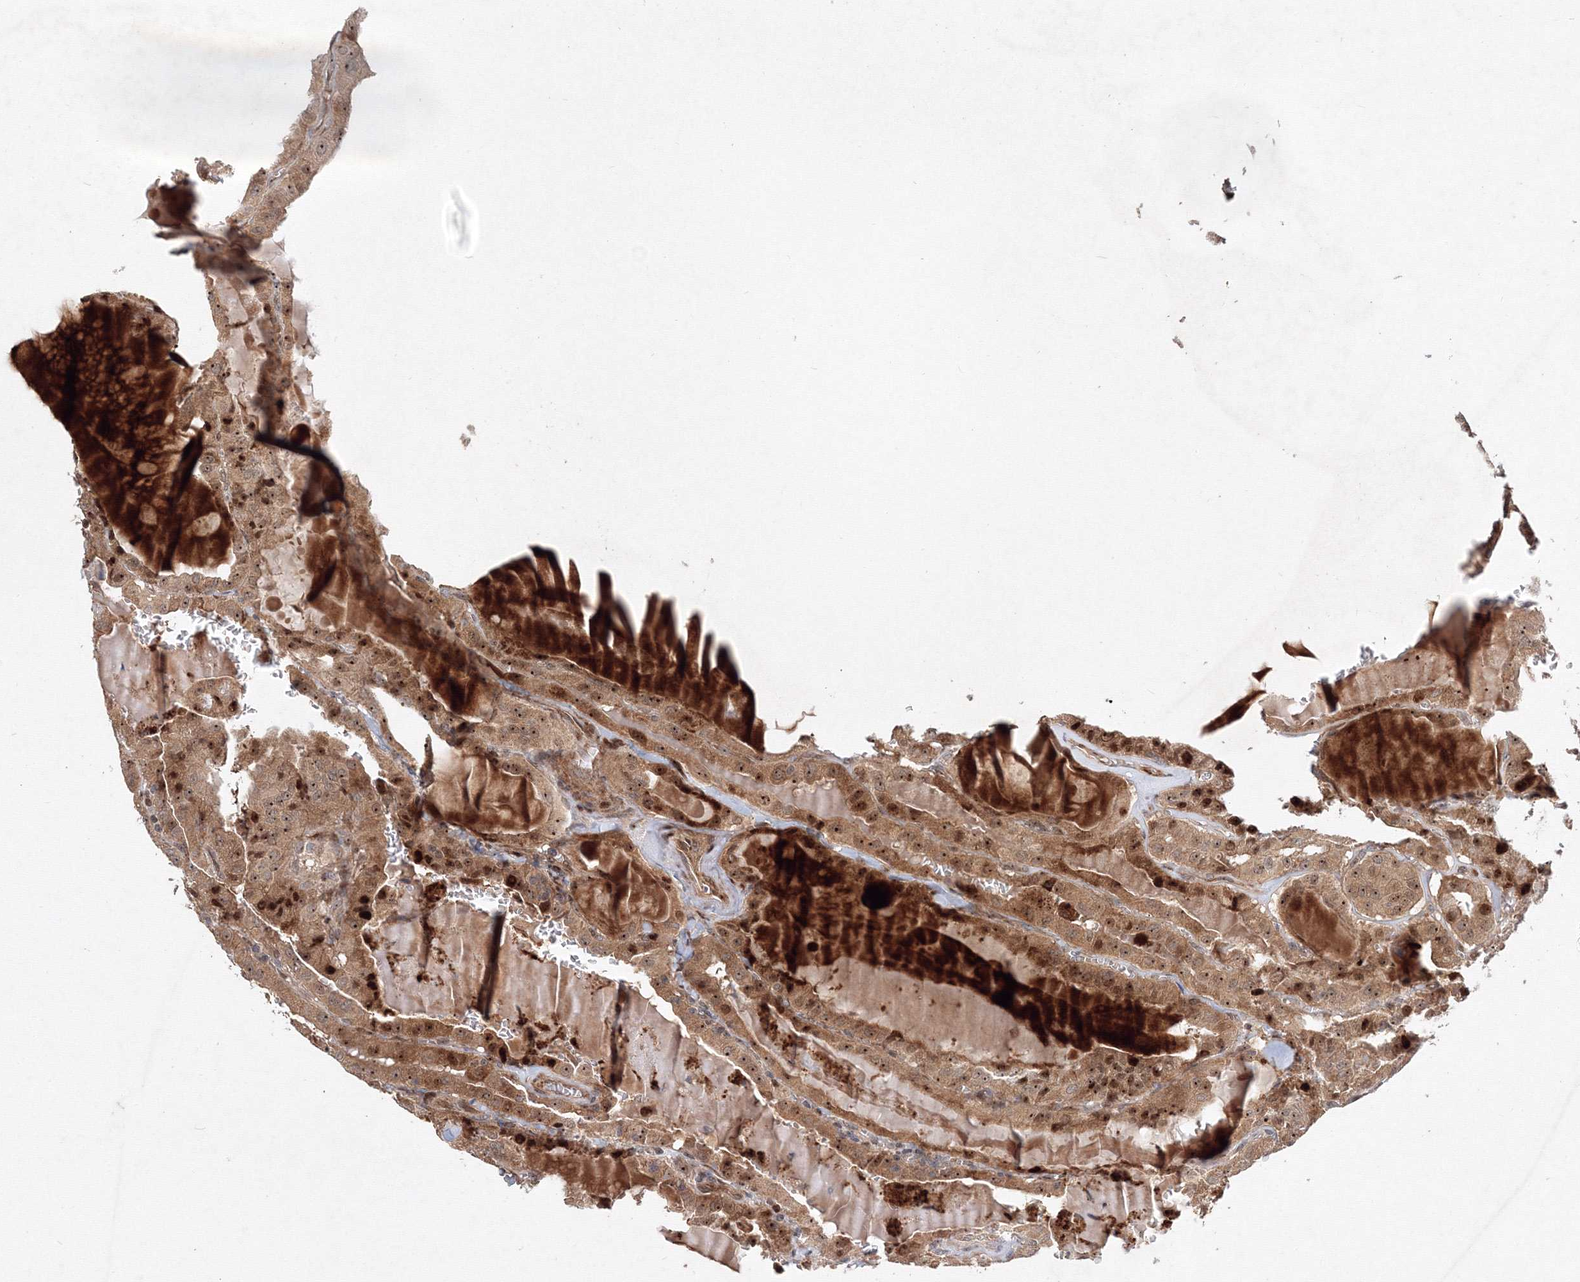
{"staining": {"intensity": "moderate", "quantity": ">75%", "location": "cytoplasmic/membranous,nuclear"}, "tissue": "thyroid cancer", "cell_type": "Tumor cells", "image_type": "cancer", "snomed": [{"axis": "morphology", "description": "Papillary adenocarcinoma, NOS"}, {"axis": "topography", "description": "Thyroid gland"}], "caption": "Protein staining demonstrates moderate cytoplasmic/membranous and nuclear positivity in about >75% of tumor cells in thyroid papillary adenocarcinoma.", "gene": "ANKAR", "patient": {"sex": "male", "age": 52}}